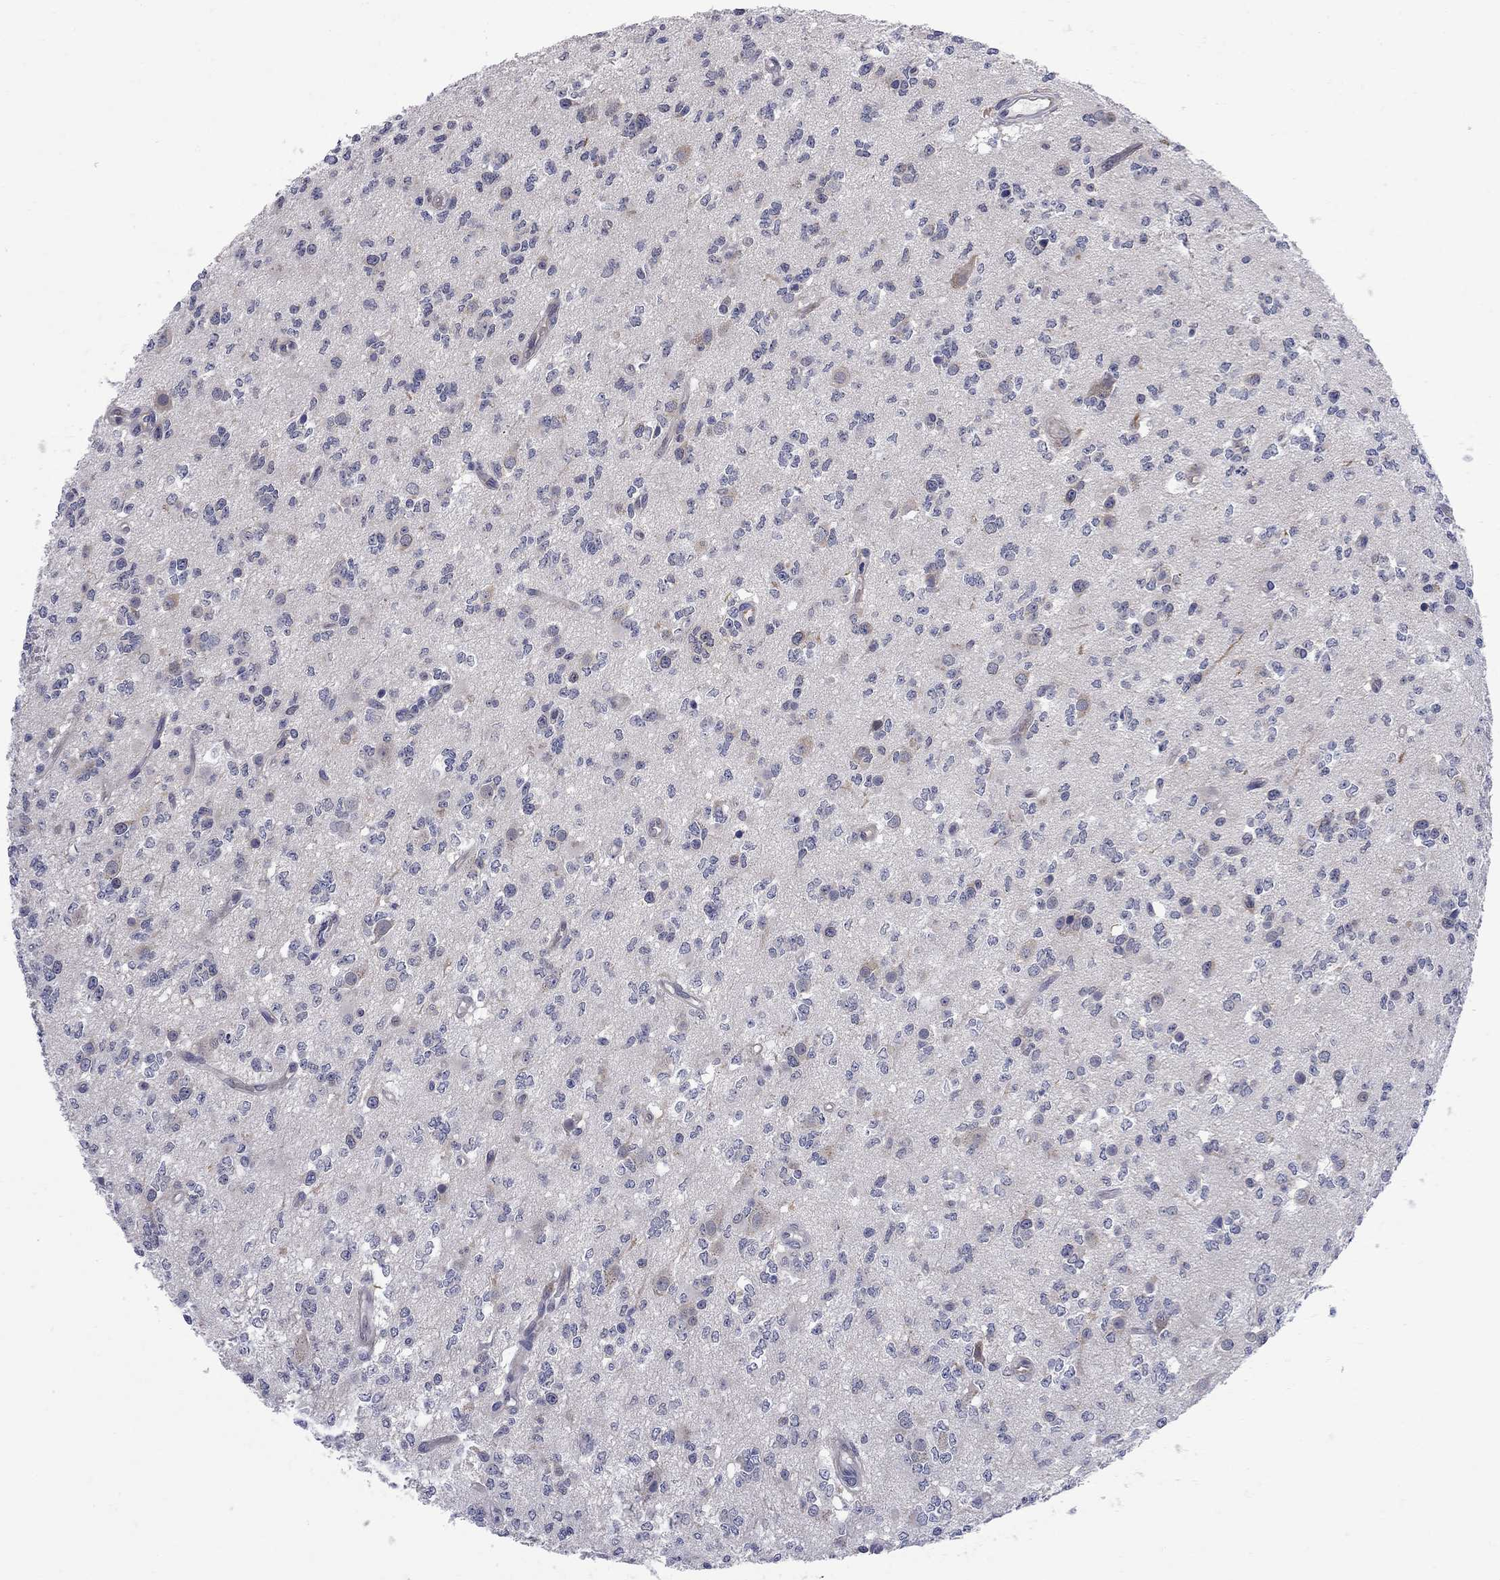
{"staining": {"intensity": "negative", "quantity": "none", "location": "none"}, "tissue": "glioma", "cell_type": "Tumor cells", "image_type": "cancer", "snomed": [{"axis": "morphology", "description": "Glioma, malignant, Low grade"}, {"axis": "topography", "description": "Brain"}], "caption": "This is an immunohistochemistry image of human glioma. There is no positivity in tumor cells.", "gene": "GALNT8", "patient": {"sex": "female", "age": 45}}